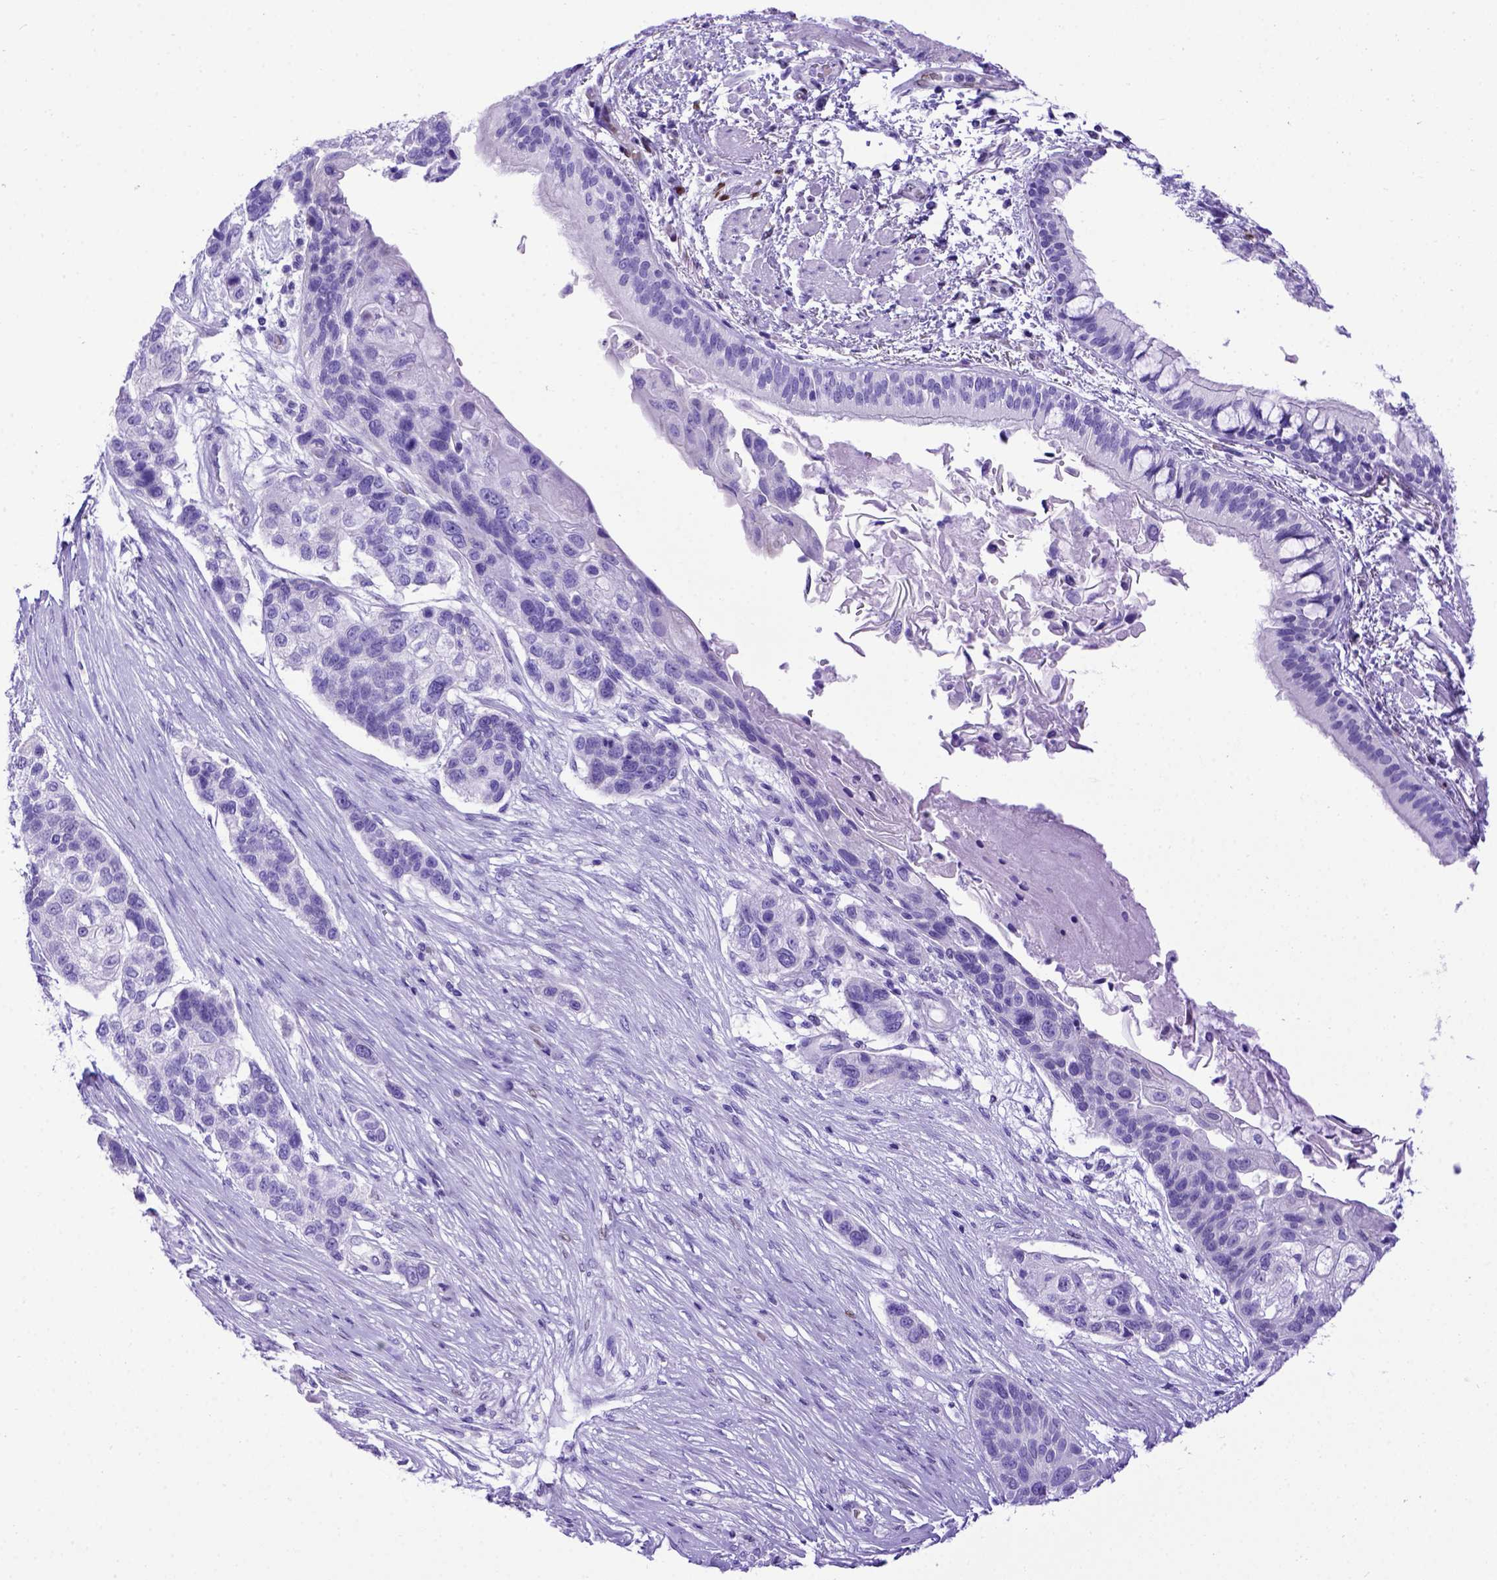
{"staining": {"intensity": "negative", "quantity": "none", "location": "none"}, "tissue": "lung cancer", "cell_type": "Tumor cells", "image_type": "cancer", "snomed": [{"axis": "morphology", "description": "Squamous cell carcinoma, NOS"}, {"axis": "topography", "description": "Lung"}], "caption": "This is an immunohistochemistry (IHC) micrograph of lung squamous cell carcinoma. There is no staining in tumor cells.", "gene": "MEOX2", "patient": {"sex": "male", "age": 69}}